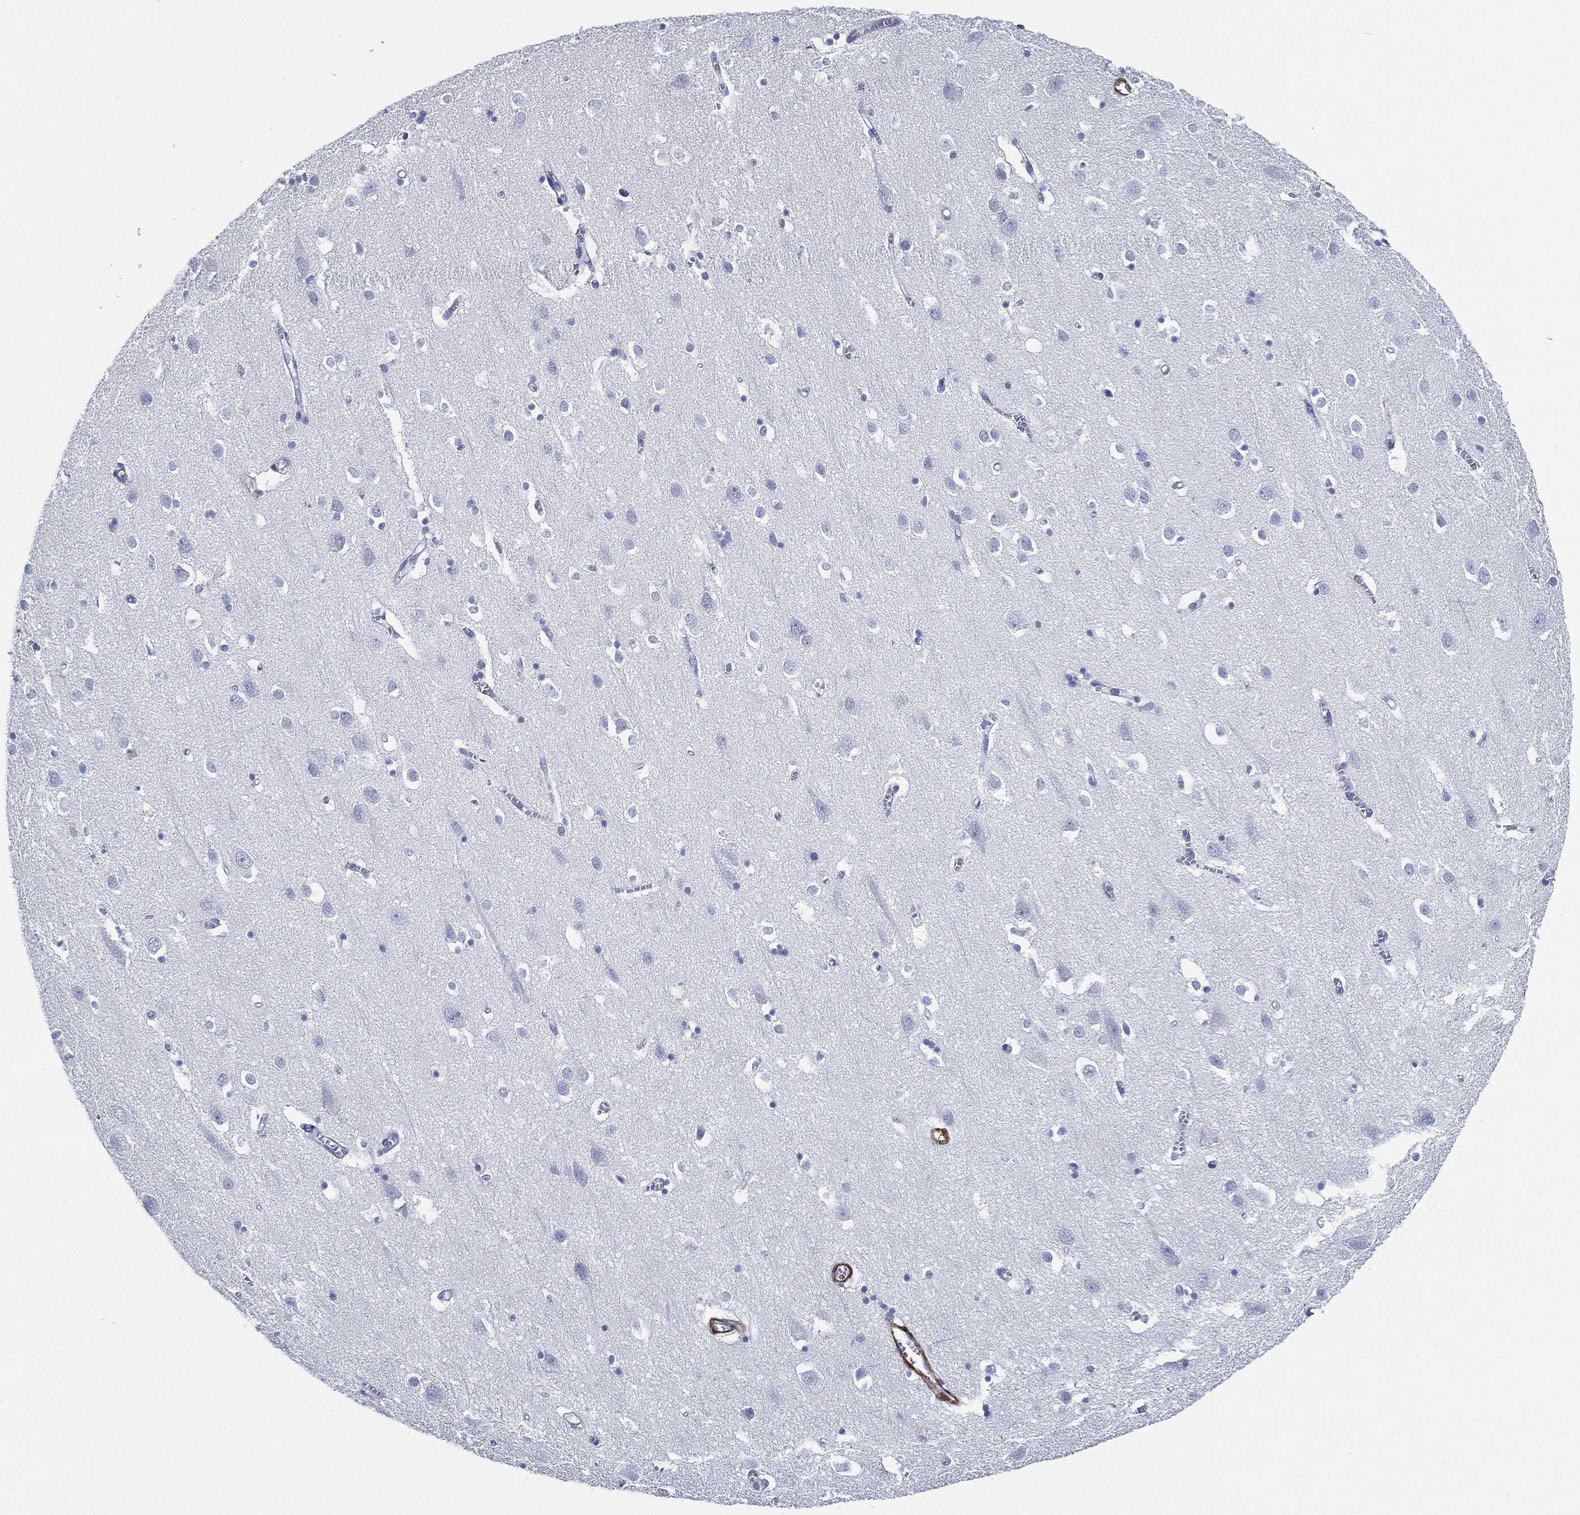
{"staining": {"intensity": "strong", "quantity": "25%-75%", "location": "cytoplasmic/membranous"}, "tissue": "cerebral cortex", "cell_type": "Endothelial cells", "image_type": "normal", "snomed": [{"axis": "morphology", "description": "Normal tissue, NOS"}, {"axis": "topography", "description": "Cerebral cortex"}], "caption": "DAB immunohistochemical staining of normal human cerebral cortex reveals strong cytoplasmic/membranous protein positivity in approximately 25%-75% of endothelial cells. The staining is performed using DAB (3,3'-diaminobenzidine) brown chromogen to label protein expression. The nuclei are counter-stained blue using hematoxylin.", "gene": "TAGLN", "patient": {"sex": "male", "age": 70}}